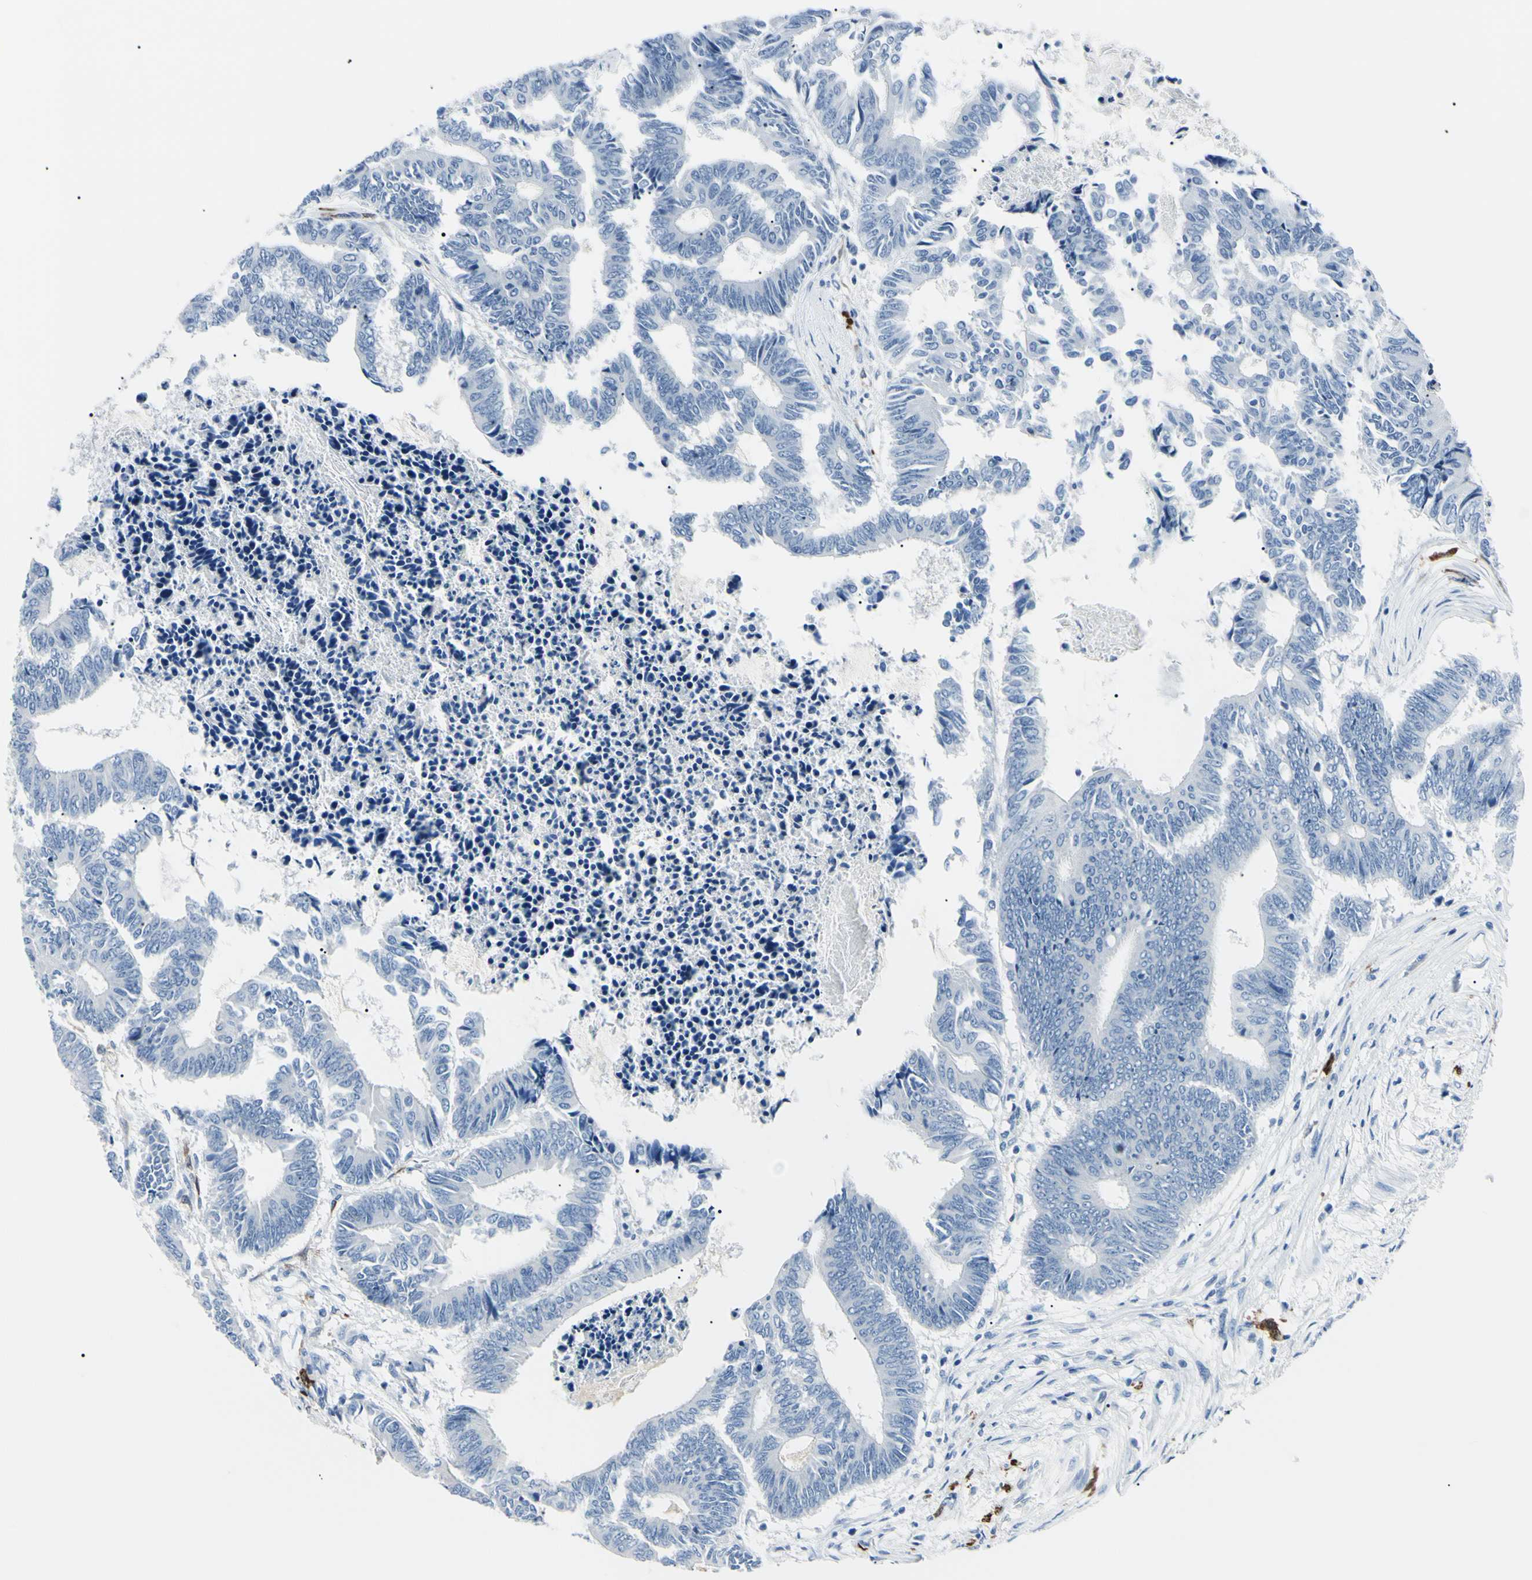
{"staining": {"intensity": "negative", "quantity": "none", "location": "none"}, "tissue": "colorectal cancer", "cell_type": "Tumor cells", "image_type": "cancer", "snomed": [{"axis": "morphology", "description": "Adenocarcinoma, NOS"}, {"axis": "topography", "description": "Rectum"}], "caption": "There is no significant expression in tumor cells of colorectal adenocarcinoma. (Stains: DAB immunohistochemistry with hematoxylin counter stain, Microscopy: brightfield microscopy at high magnification).", "gene": "CA2", "patient": {"sex": "male", "age": 63}}